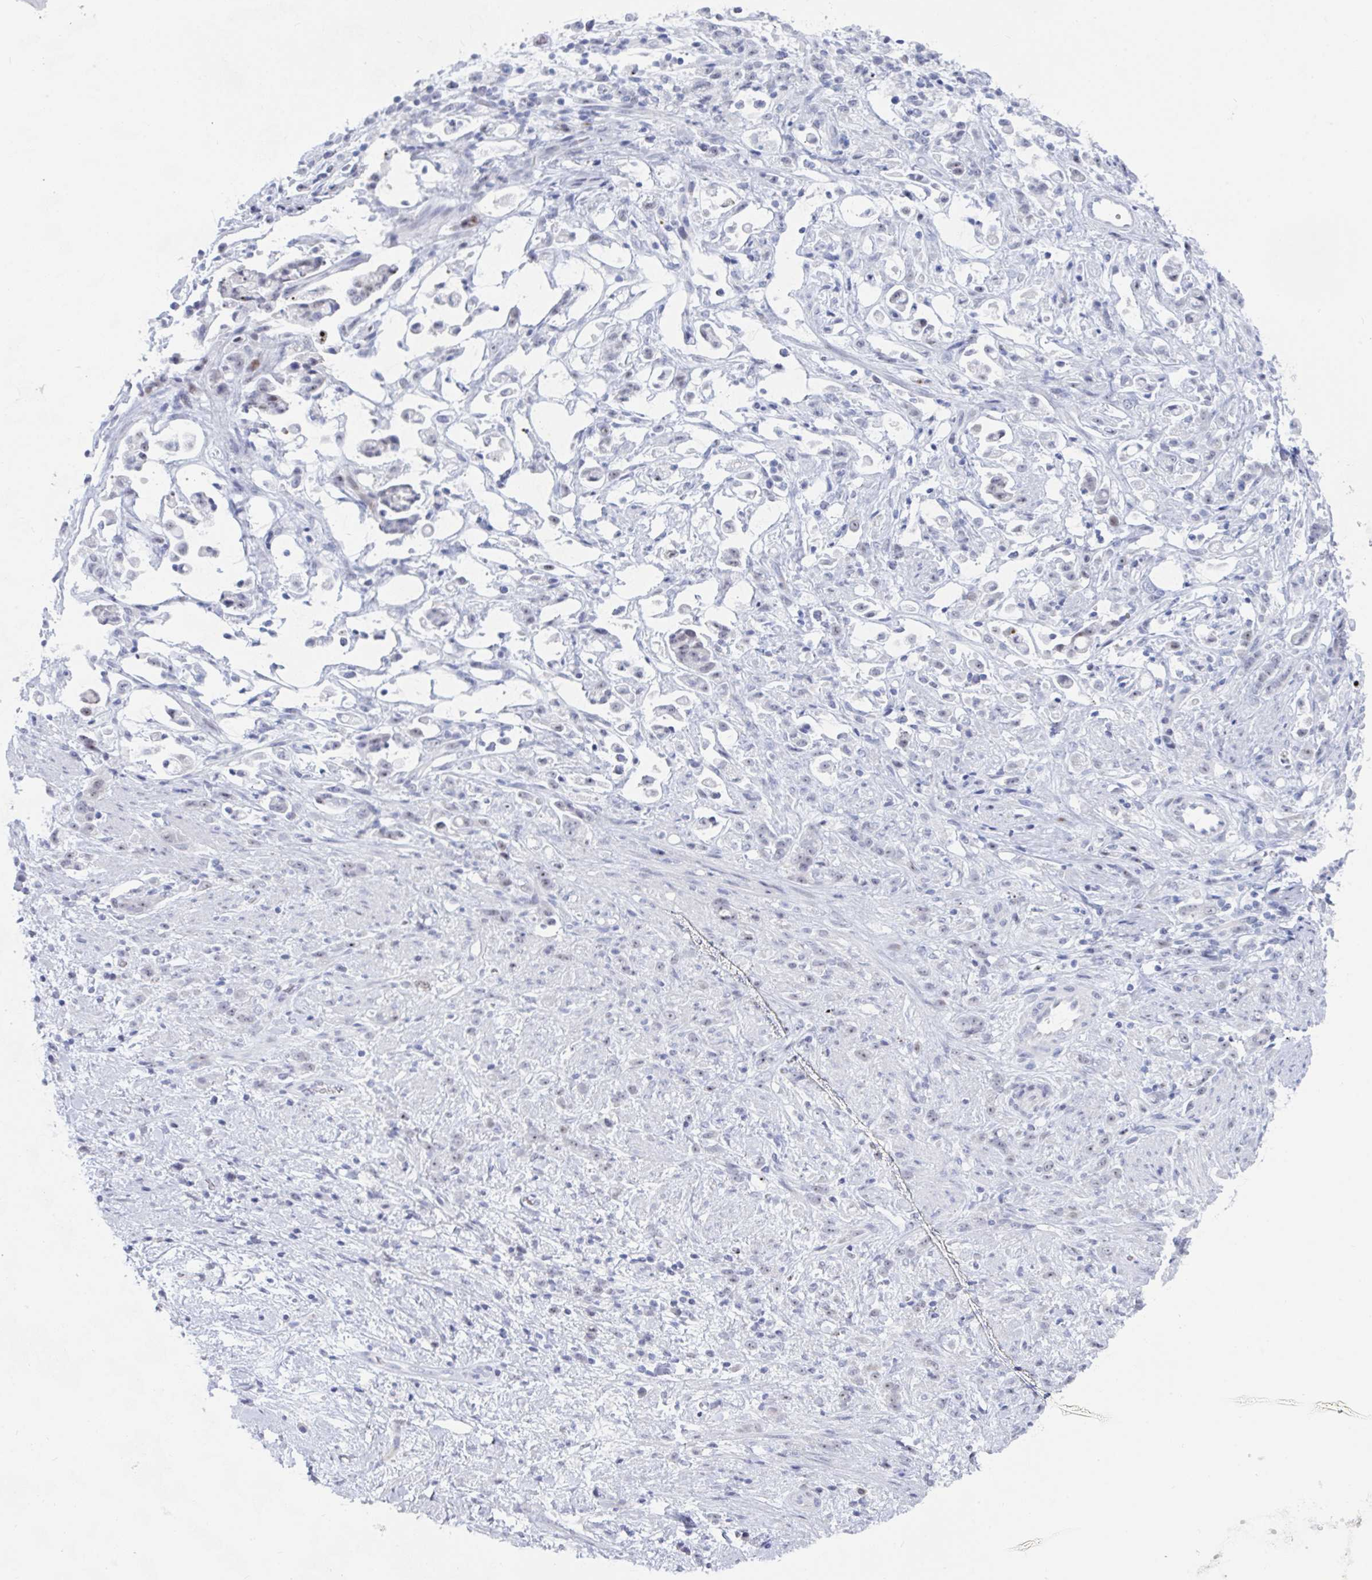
{"staining": {"intensity": "negative", "quantity": "none", "location": "none"}, "tissue": "stomach cancer", "cell_type": "Tumor cells", "image_type": "cancer", "snomed": [{"axis": "morphology", "description": "Adenocarcinoma, NOS"}, {"axis": "topography", "description": "Stomach"}], "caption": "A photomicrograph of stomach cancer stained for a protein shows no brown staining in tumor cells.", "gene": "NR1H2", "patient": {"sex": "female", "age": 60}}